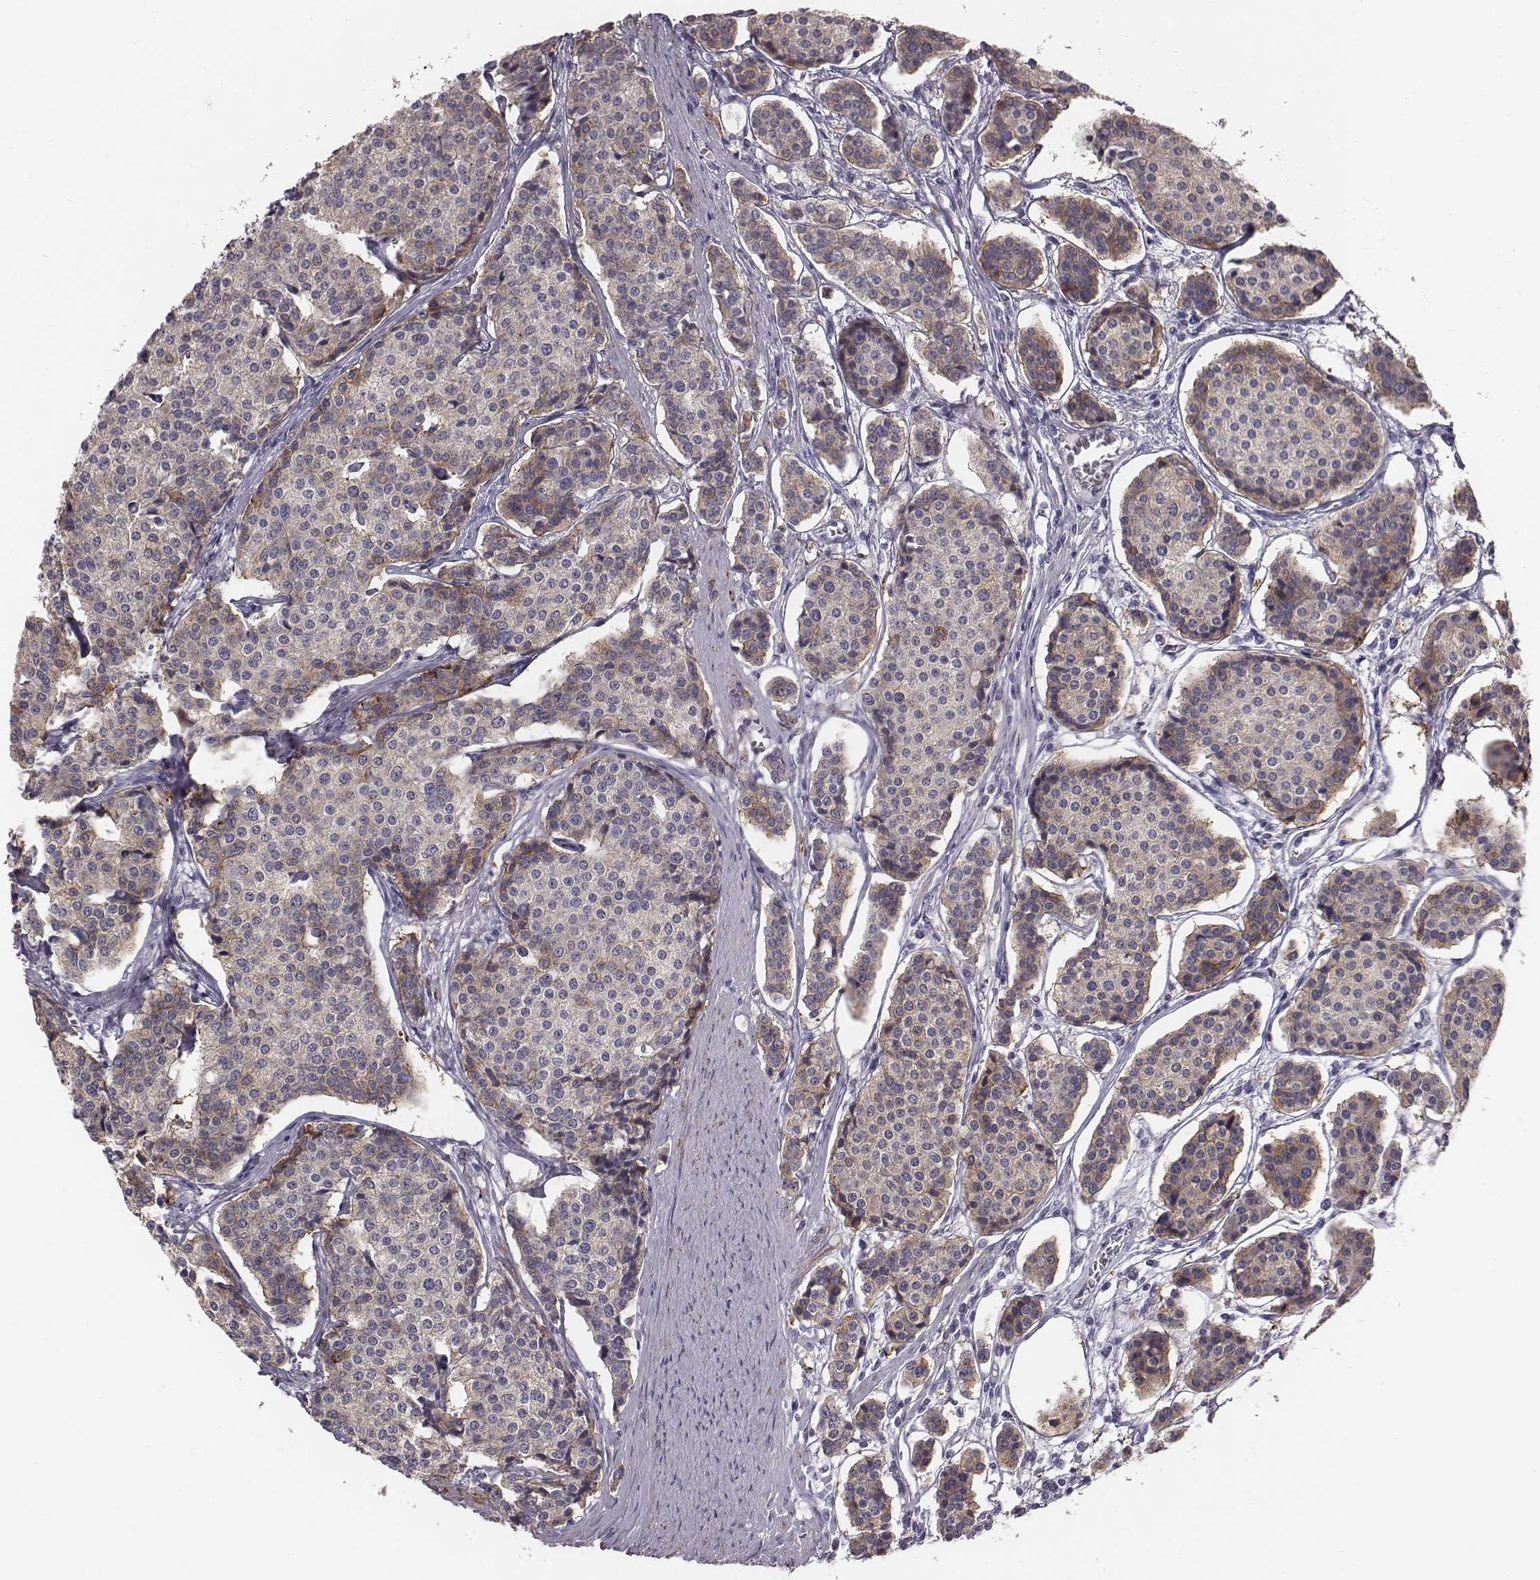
{"staining": {"intensity": "moderate", "quantity": "<25%", "location": "cytoplasmic/membranous"}, "tissue": "carcinoid", "cell_type": "Tumor cells", "image_type": "cancer", "snomed": [{"axis": "morphology", "description": "Carcinoid, malignant, NOS"}, {"axis": "topography", "description": "Small intestine"}], "caption": "Approximately <25% of tumor cells in human carcinoid (malignant) display moderate cytoplasmic/membranous protein staining as visualized by brown immunohistochemical staining.", "gene": "PRKCZ", "patient": {"sex": "female", "age": 65}}